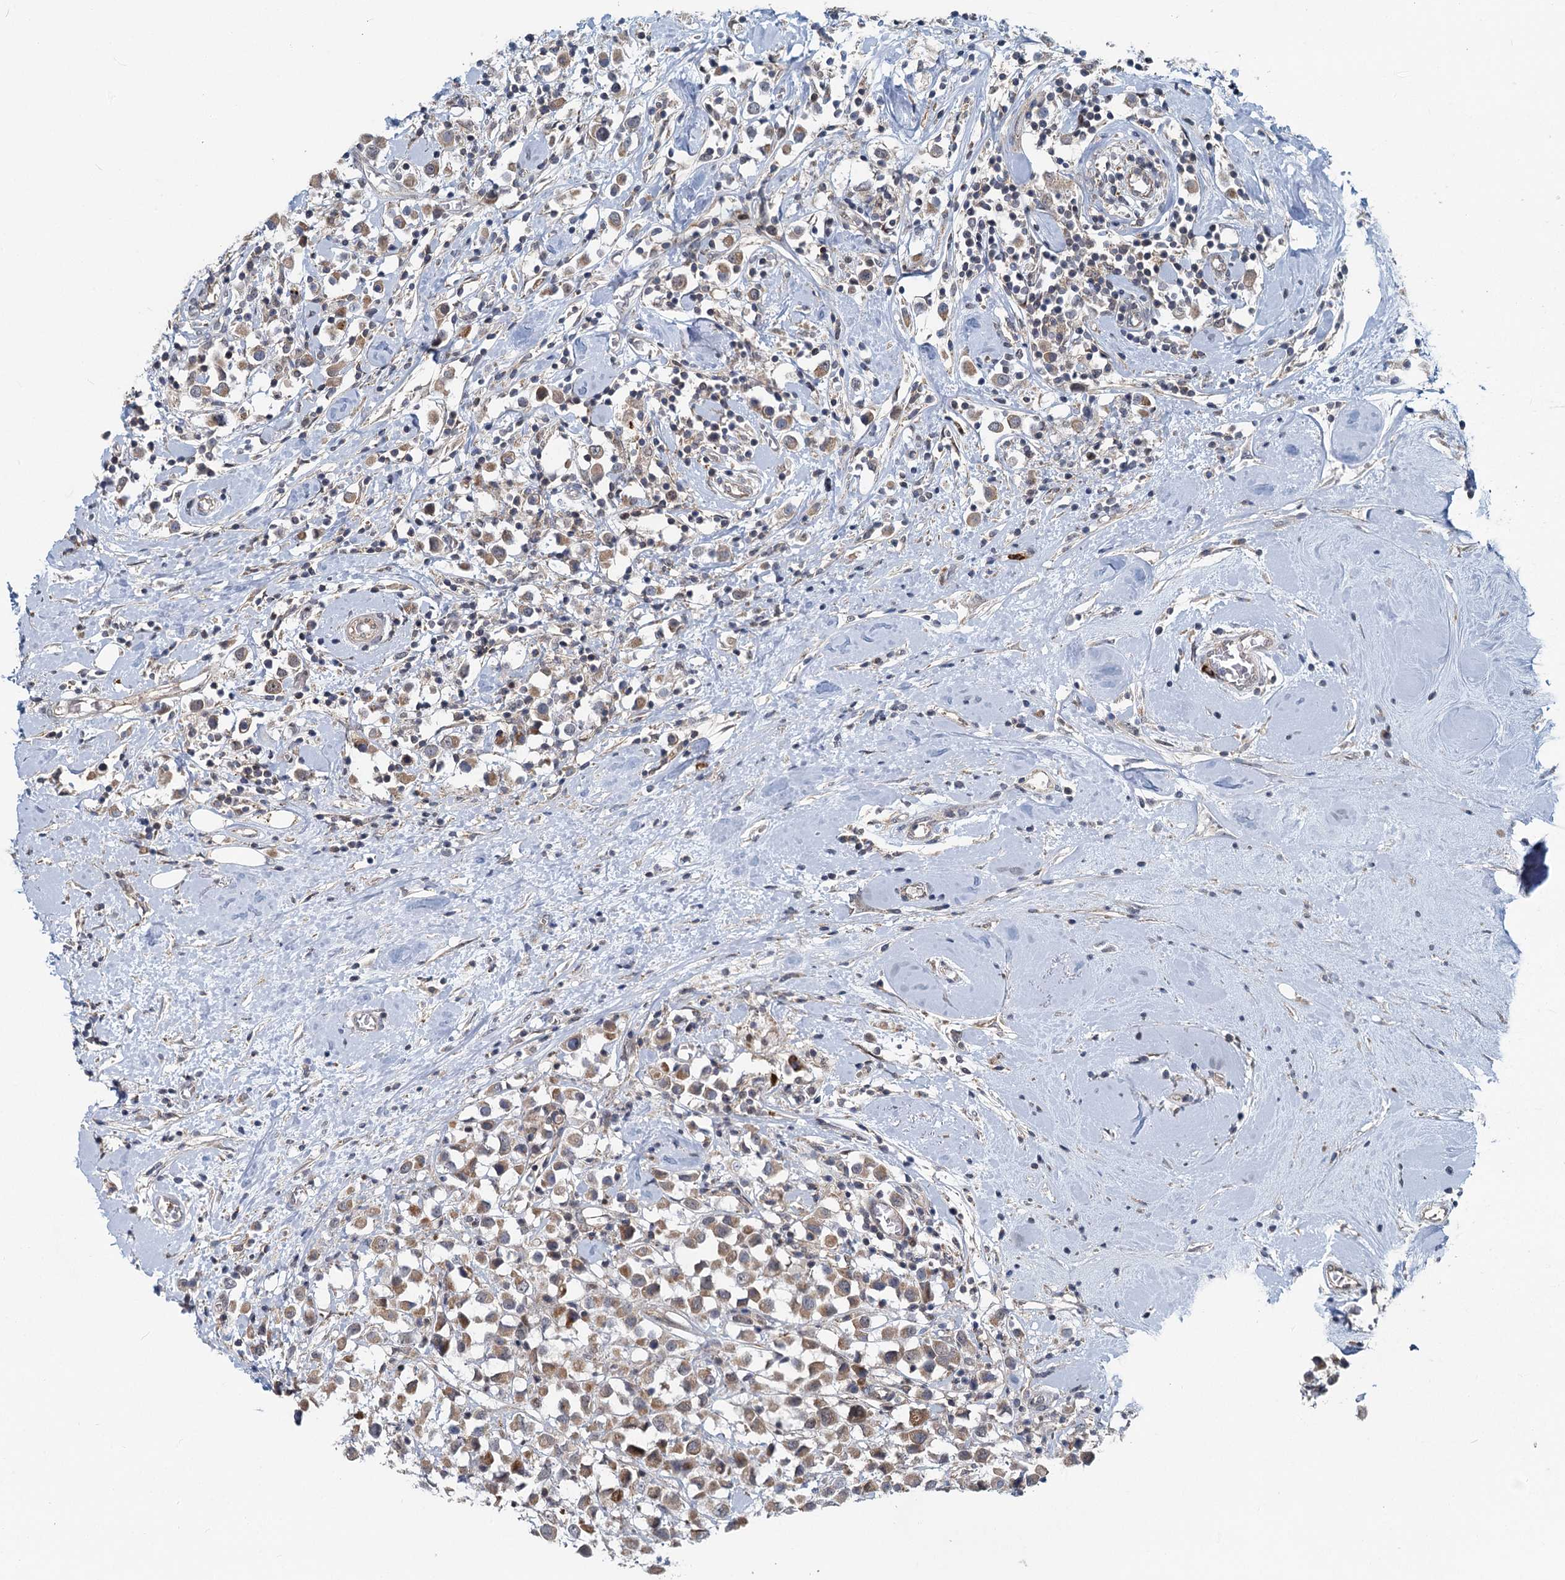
{"staining": {"intensity": "moderate", "quantity": ">75%", "location": "cytoplasmic/membranous"}, "tissue": "breast cancer", "cell_type": "Tumor cells", "image_type": "cancer", "snomed": [{"axis": "morphology", "description": "Duct carcinoma"}, {"axis": "topography", "description": "Breast"}], "caption": "An IHC histopathology image of tumor tissue is shown. Protein staining in brown highlights moderate cytoplasmic/membranous positivity in breast intraductal carcinoma within tumor cells.", "gene": "ADCY2", "patient": {"sex": "female", "age": 61}}